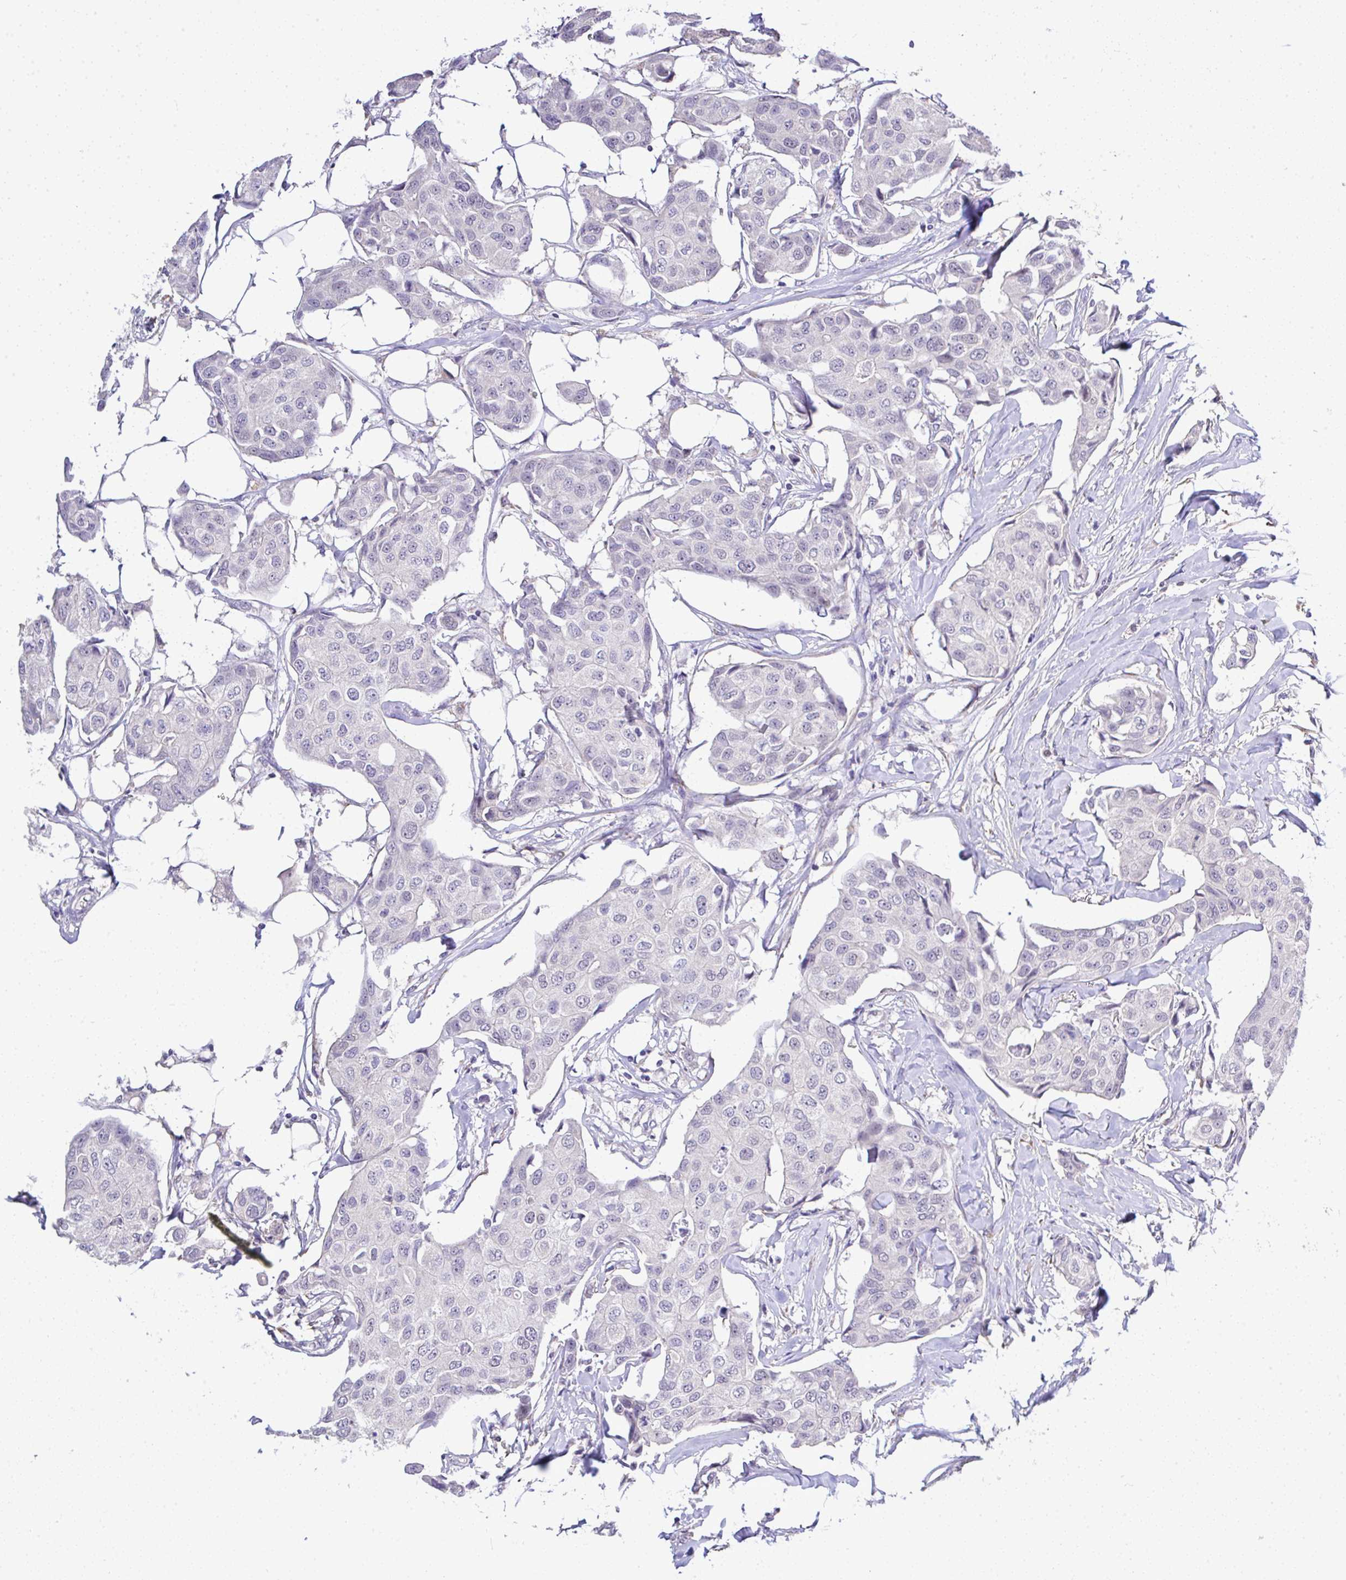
{"staining": {"intensity": "negative", "quantity": "none", "location": "none"}, "tissue": "breast cancer", "cell_type": "Tumor cells", "image_type": "cancer", "snomed": [{"axis": "morphology", "description": "Duct carcinoma"}, {"axis": "topography", "description": "Breast"}, {"axis": "topography", "description": "Lymph node"}], "caption": "DAB (3,3'-diaminobenzidine) immunohistochemical staining of human infiltrating ductal carcinoma (breast) shows no significant positivity in tumor cells. (DAB IHC with hematoxylin counter stain).", "gene": "CTU1", "patient": {"sex": "female", "age": 80}}